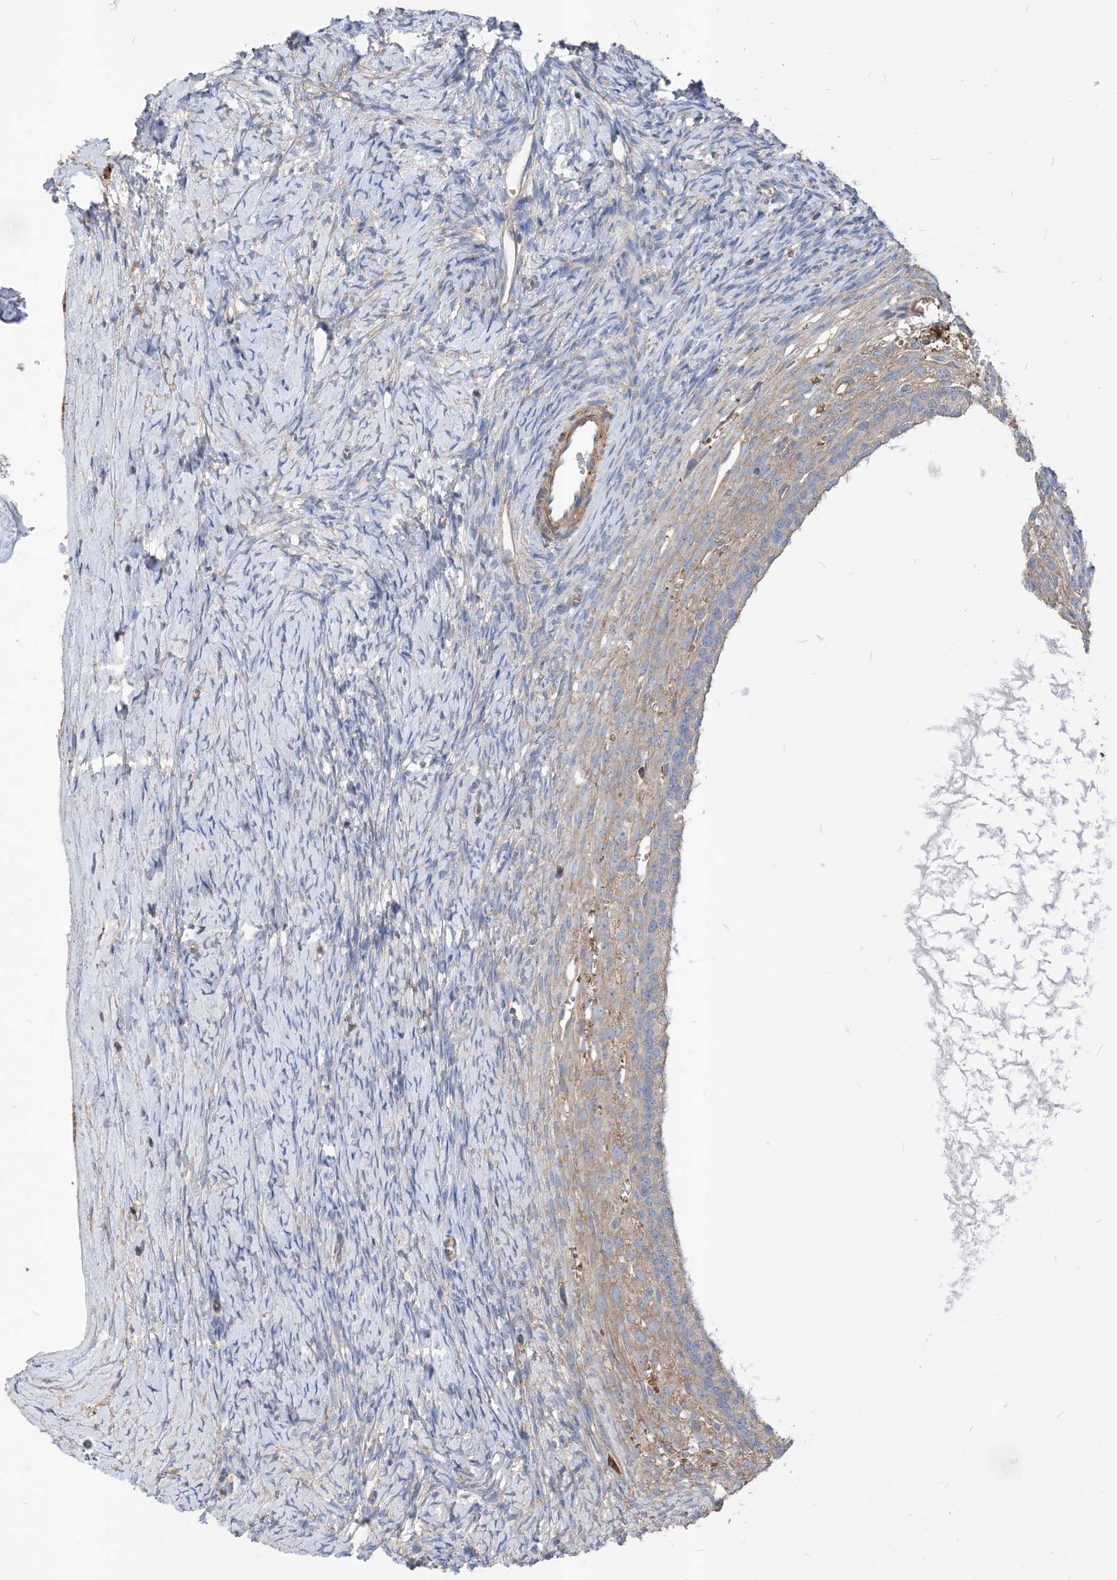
{"staining": {"intensity": "moderate", "quantity": "25%-75%", "location": "cytoplasmic/membranous"}, "tissue": "ovary", "cell_type": "Follicle cells", "image_type": "normal", "snomed": [{"axis": "morphology", "description": "Normal tissue, NOS"}, {"axis": "morphology", "description": "Developmental malformation"}, {"axis": "topography", "description": "Ovary"}], "caption": "Protein expression analysis of benign ovary shows moderate cytoplasmic/membranous positivity in approximately 25%-75% of follicle cells. (DAB (3,3'-diaminobenzidine) IHC, brown staining for protein, blue staining for nuclei).", "gene": "PARVG", "patient": {"sex": "female", "age": 39}}